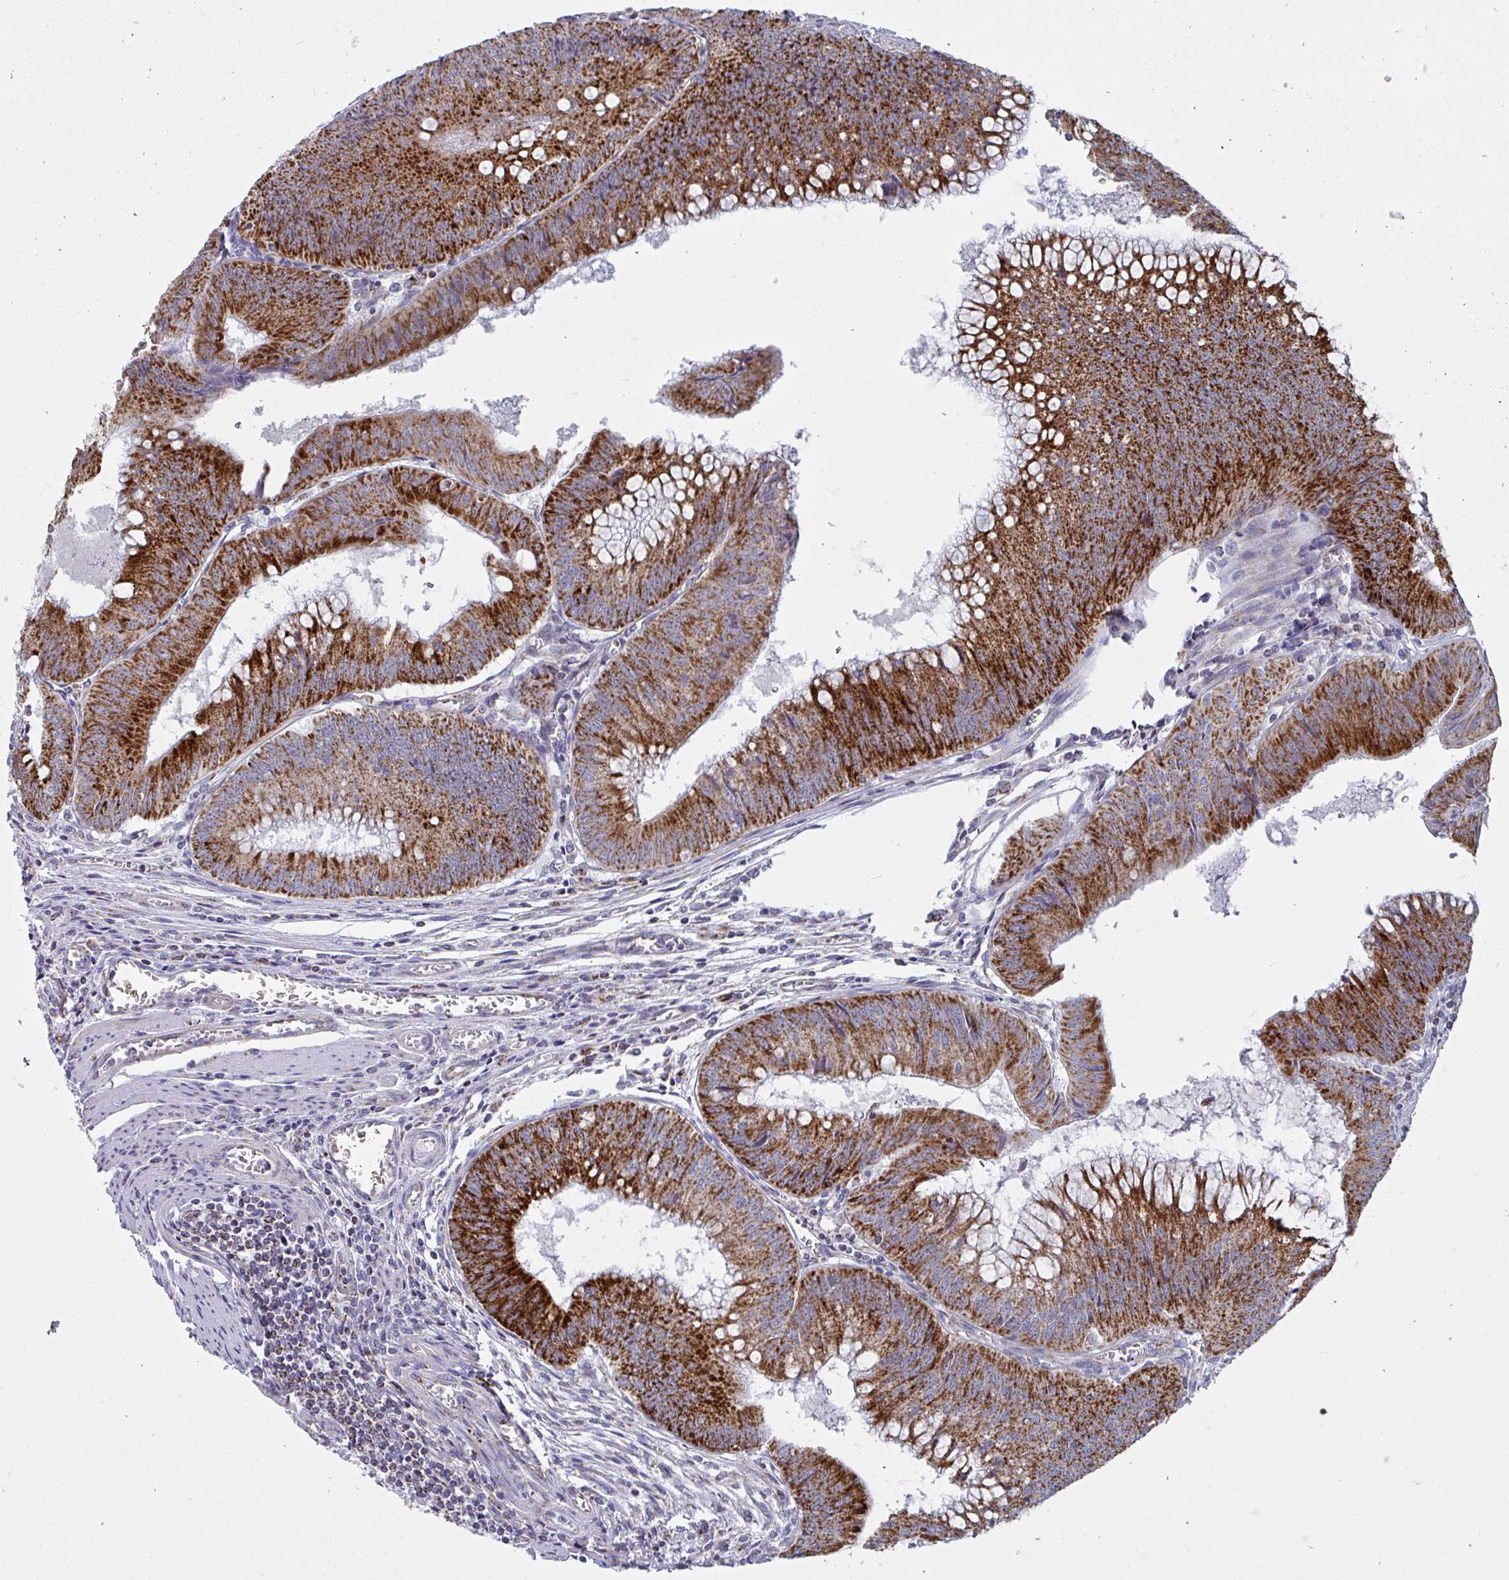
{"staining": {"intensity": "strong", "quantity": ">75%", "location": "cytoplasmic/membranous"}, "tissue": "colorectal cancer", "cell_type": "Tumor cells", "image_type": "cancer", "snomed": [{"axis": "morphology", "description": "Adenocarcinoma, NOS"}, {"axis": "topography", "description": "Rectum"}], "caption": "An image of human colorectal cancer stained for a protein exhibits strong cytoplasmic/membranous brown staining in tumor cells.", "gene": "BCAT2", "patient": {"sex": "female", "age": 72}}